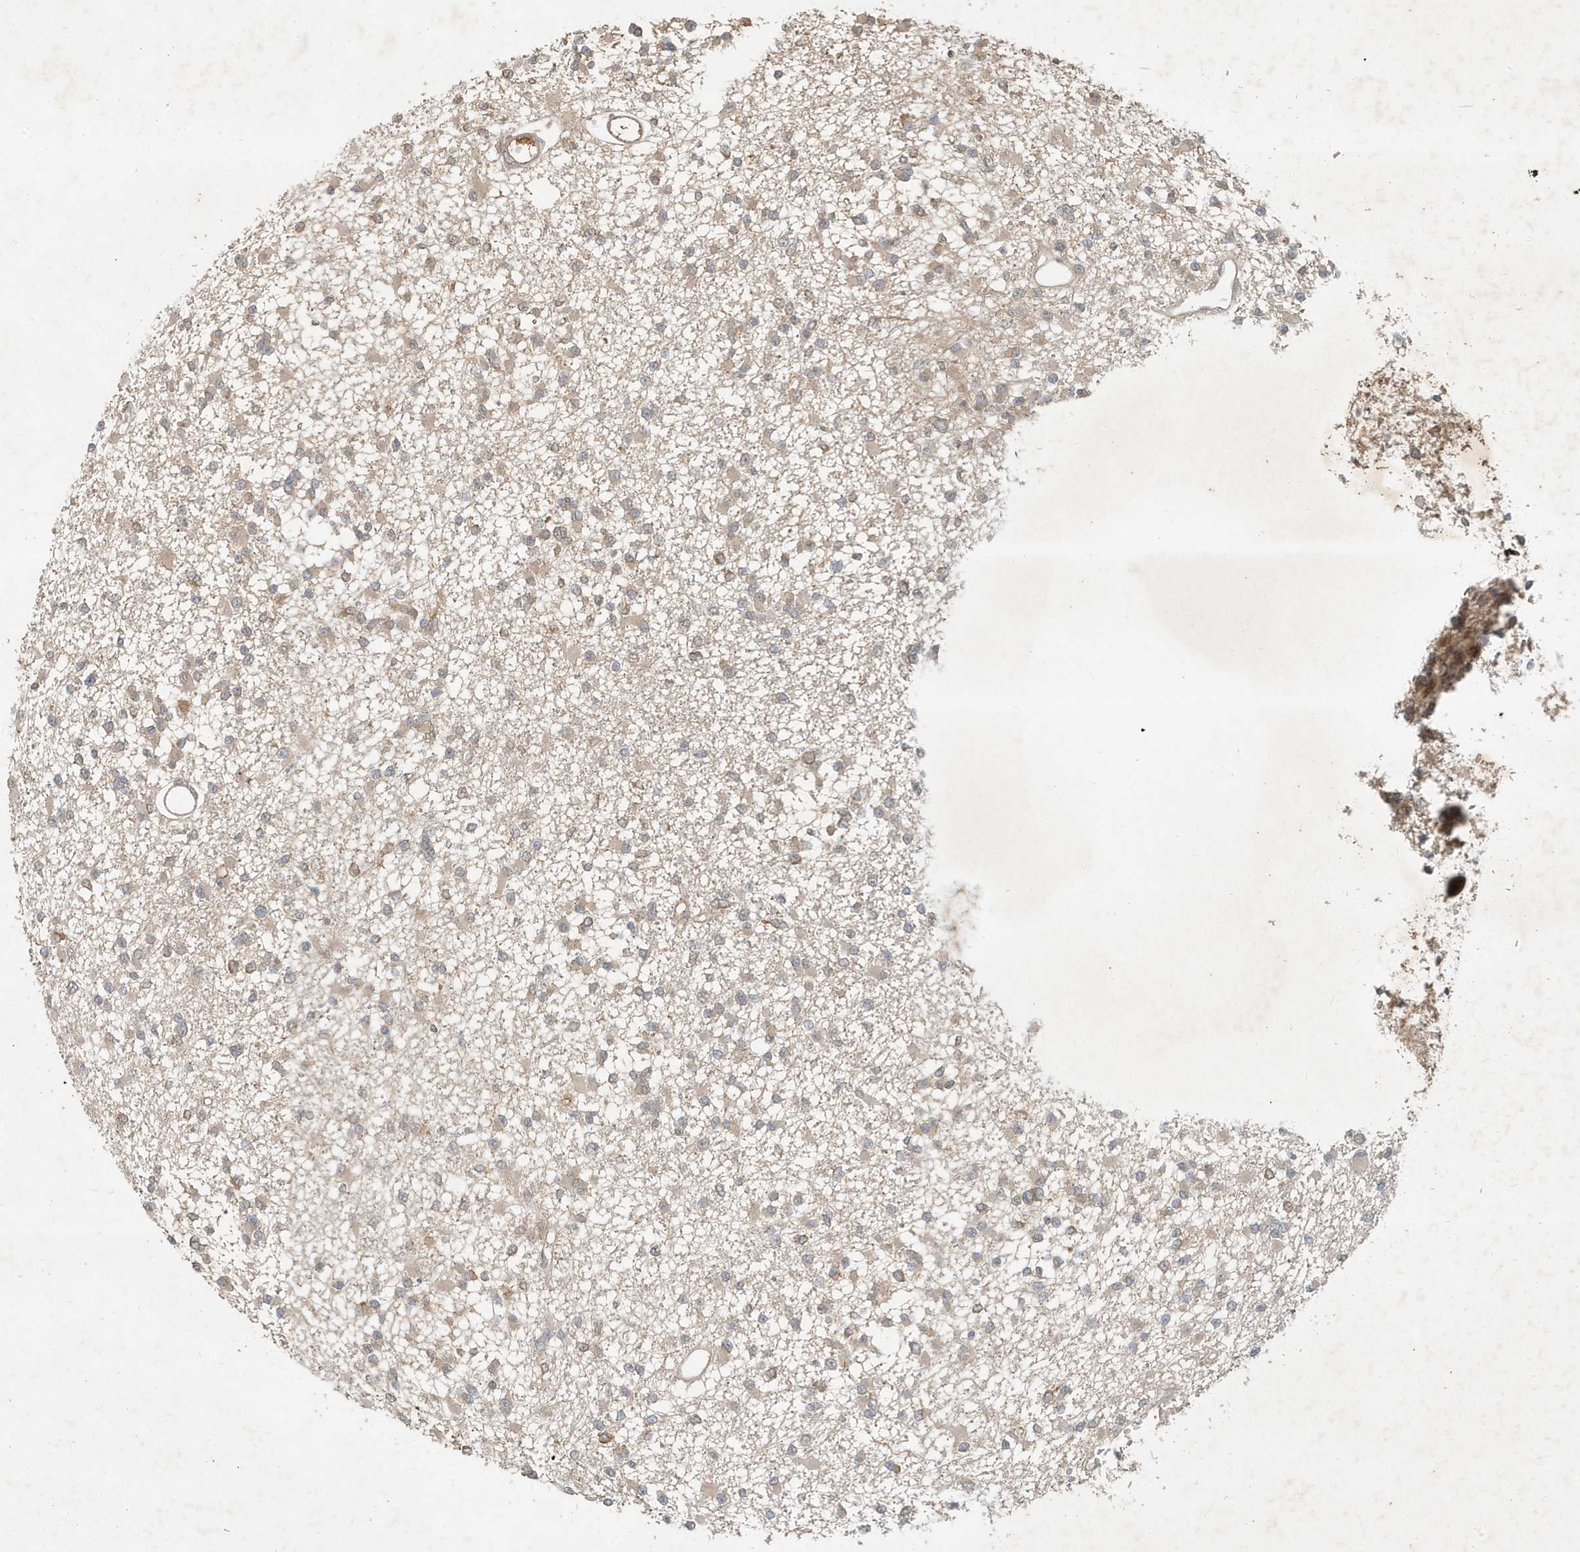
{"staining": {"intensity": "weak", "quantity": "25%-75%", "location": "cytoplasmic/membranous"}, "tissue": "glioma", "cell_type": "Tumor cells", "image_type": "cancer", "snomed": [{"axis": "morphology", "description": "Glioma, malignant, Low grade"}, {"axis": "topography", "description": "Brain"}], "caption": "Protein staining of glioma tissue reveals weak cytoplasmic/membranous expression in approximately 25%-75% of tumor cells. (DAB = brown stain, brightfield microscopy at high magnification).", "gene": "ABCB9", "patient": {"sex": "female", "age": 22}}